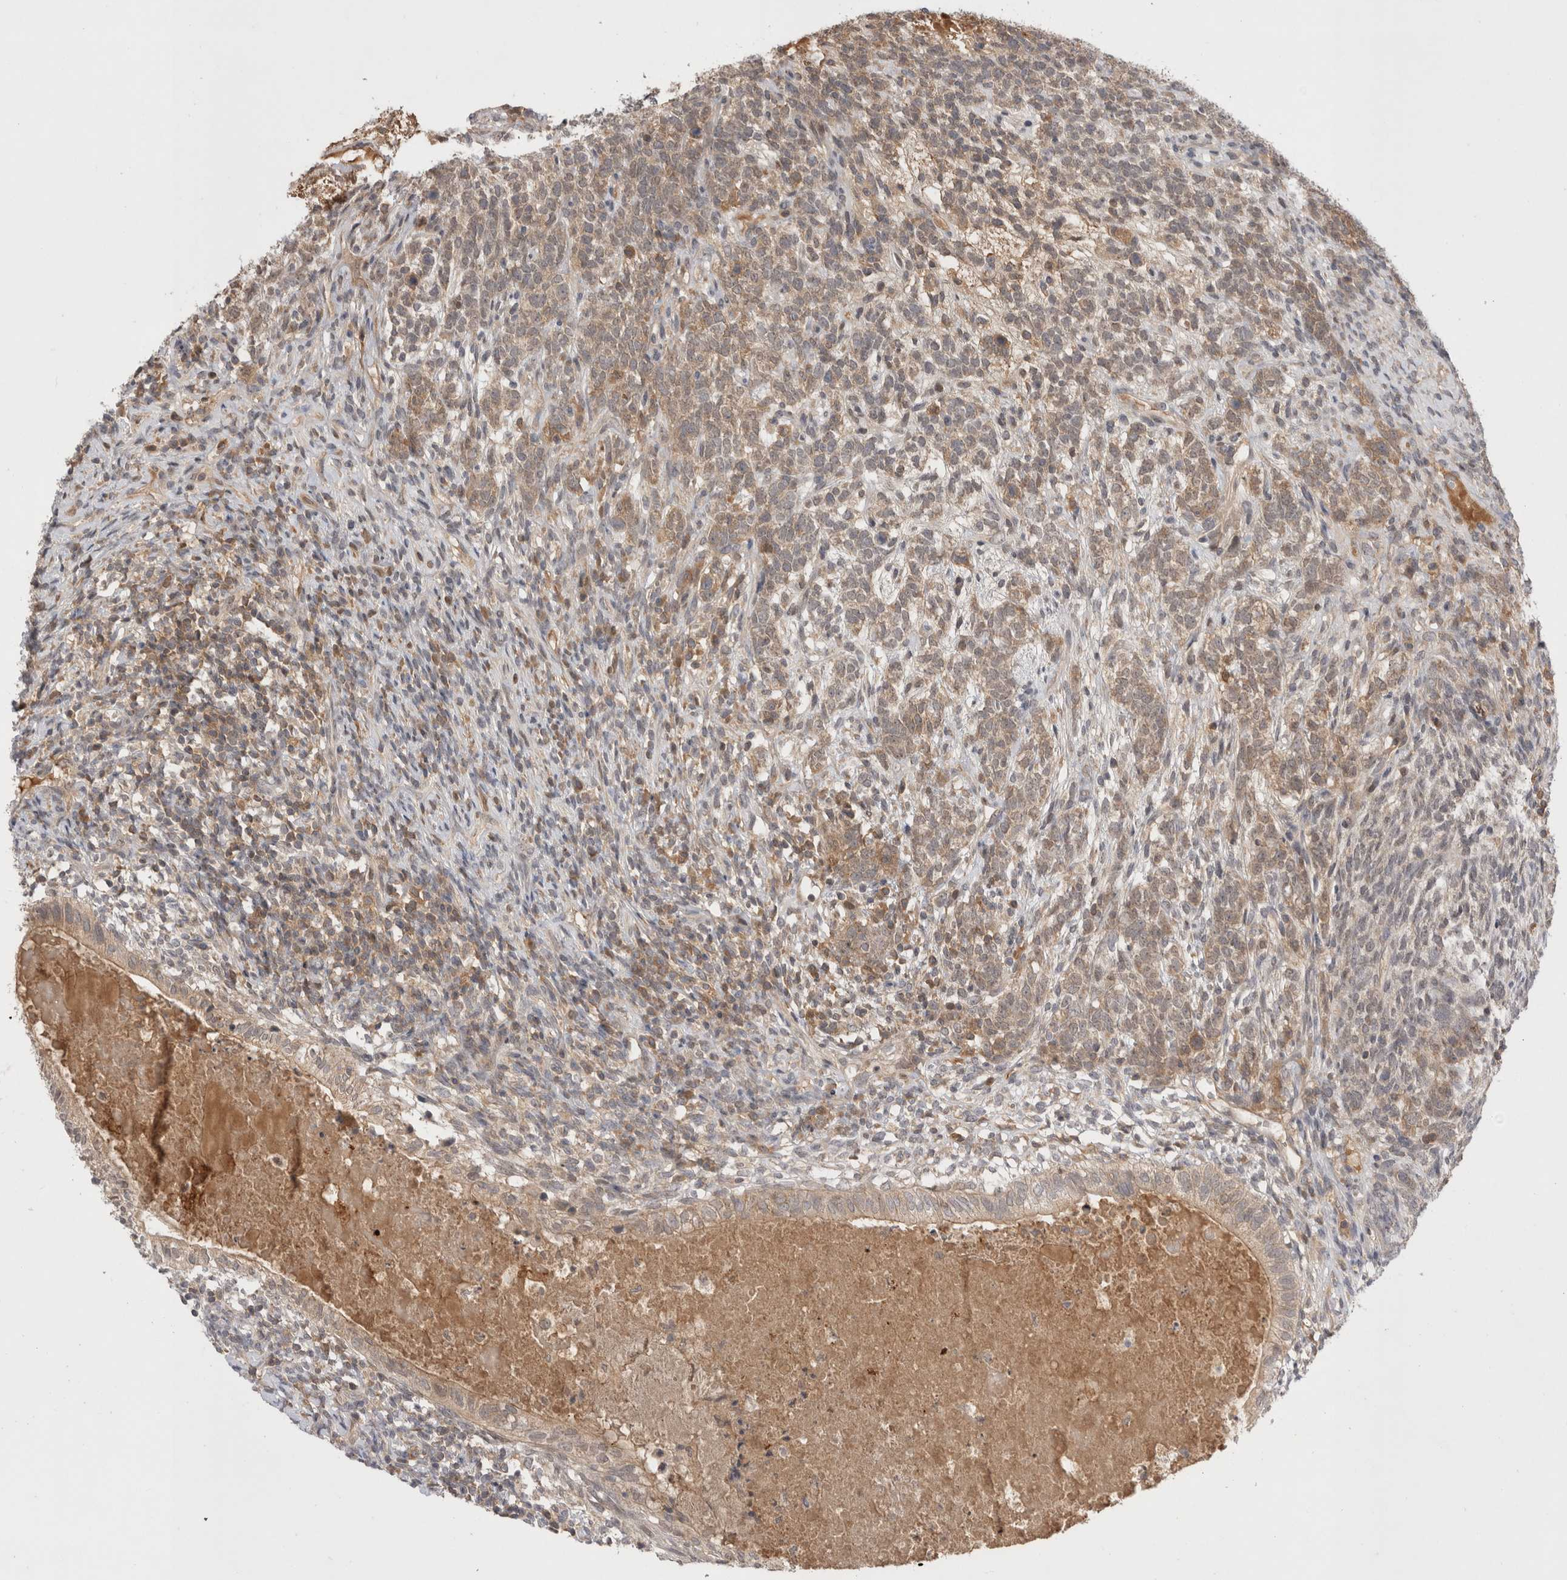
{"staining": {"intensity": "weak", "quantity": ">75%", "location": "cytoplasmic/membranous"}, "tissue": "testis cancer", "cell_type": "Tumor cells", "image_type": "cancer", "snomed": [{"axis": "morphology", "description": "Seminoma, NOS"}, {"axis": "morphology", "description": "Carcinoma, Embryonal, NOS"}, {"axis": "topography", "description": "Testis"}], "caption": "About >75% of tumor cells in testis cancer reveal weak cytoplasmic/membranous protein positivity as visualized by brown immunohistochemical staining.", "gene": "PLEKHM1", "patient": {"sex": "male", "age": 28}}